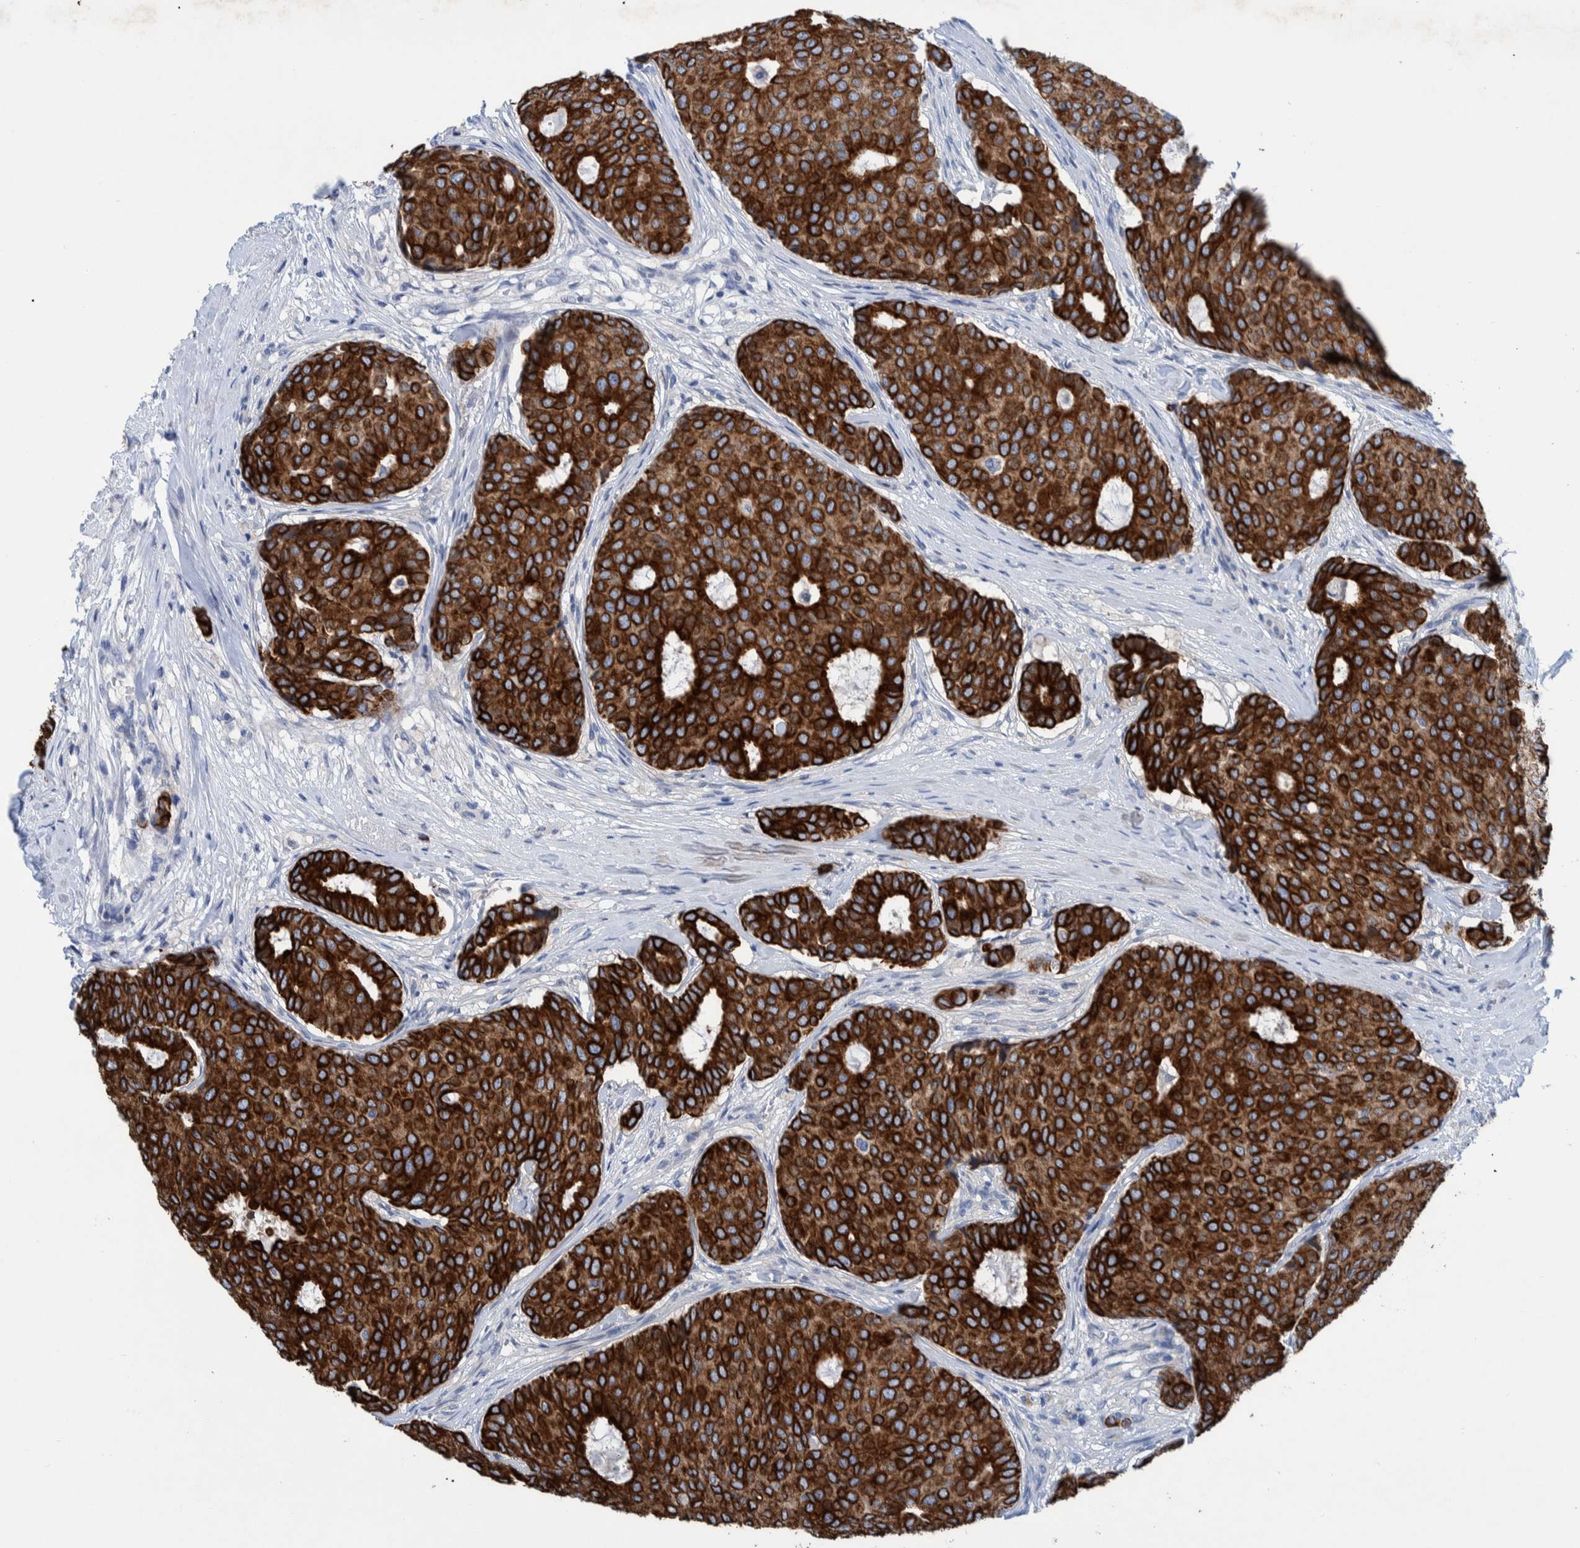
{"staining": {"intensity": "strong", "quantity": ">75%", "location": "cytoplasmic/membranous"}, "tissue": "breast cancer", "cell_type": "Tumor cells", "image_type": "cancer", "snomed": [{"axis": "morphology", "description": "Duct carcinoma"}, {"axis": "topography", "description": "Breast"}], "caption": "Immunohistochemical staining of human breast cancer (infiltrating ductal carcinoma) shows high levels of strong cytoplasmic/membranous protein staining in about >75% of tumor cells. (DAB (3,3'-diaminobenzidine) IHC with brightfield microscopy, high magnification).", "gene": "MKS1", "patient": {"sex": "female", "age": 75}}